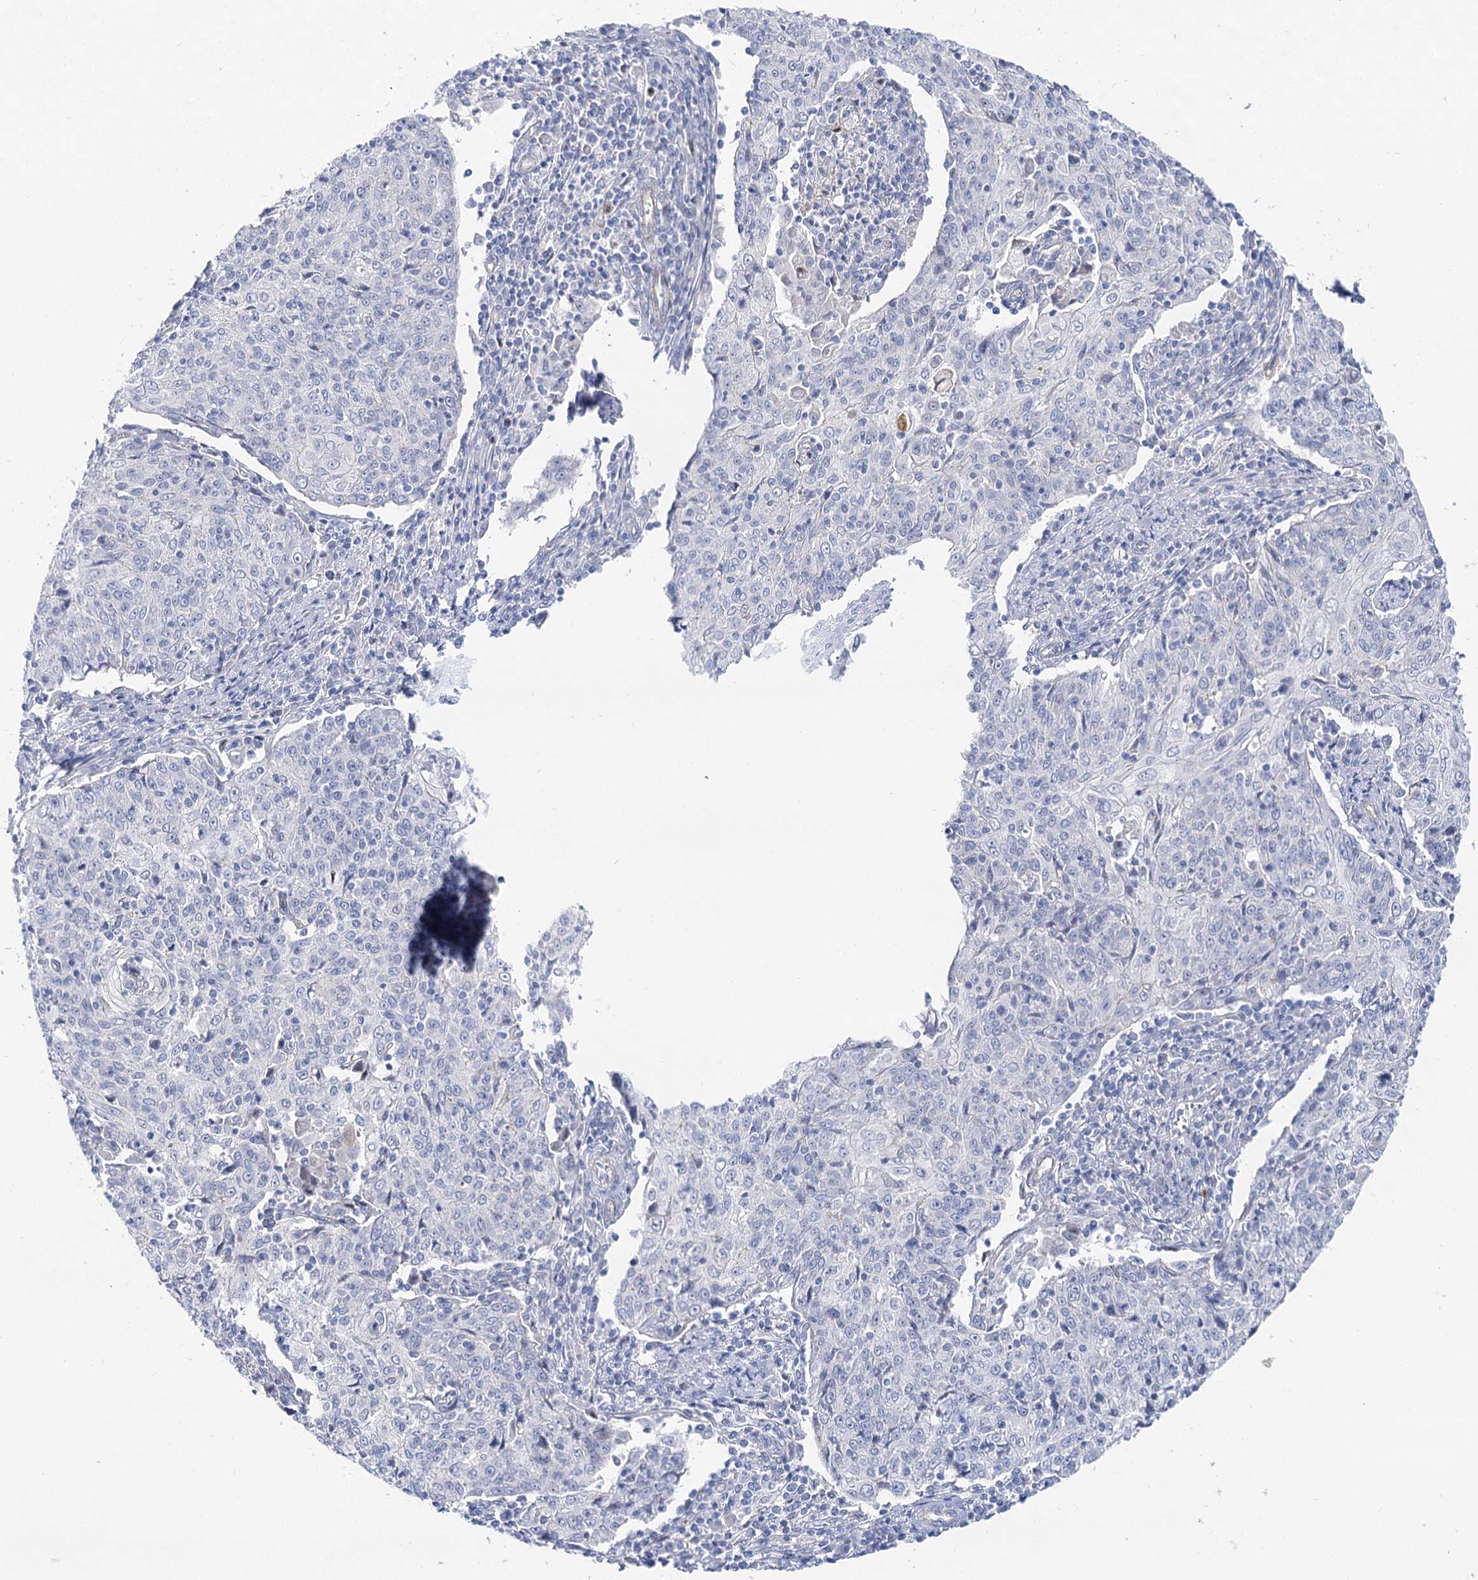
{"staining": {"intensity": "negative", "quantity": "none", "location": "none"}, "tissue": "cervical cancer", "cell_type": "Tumor cells", "image_type": "cancer", "snomed": [{"axis": "morphology", "description": "Squamous cell carcinoma, NOS"}, {"axis": "topography", "description": "Cervix"}], "caption": "Immunohistochemical staining of cervical squamous cell carcinoma exhibits no significant expression in tumor cells.", "gene": "NRAP", "patient": {"sex": "female", "age": 48}}